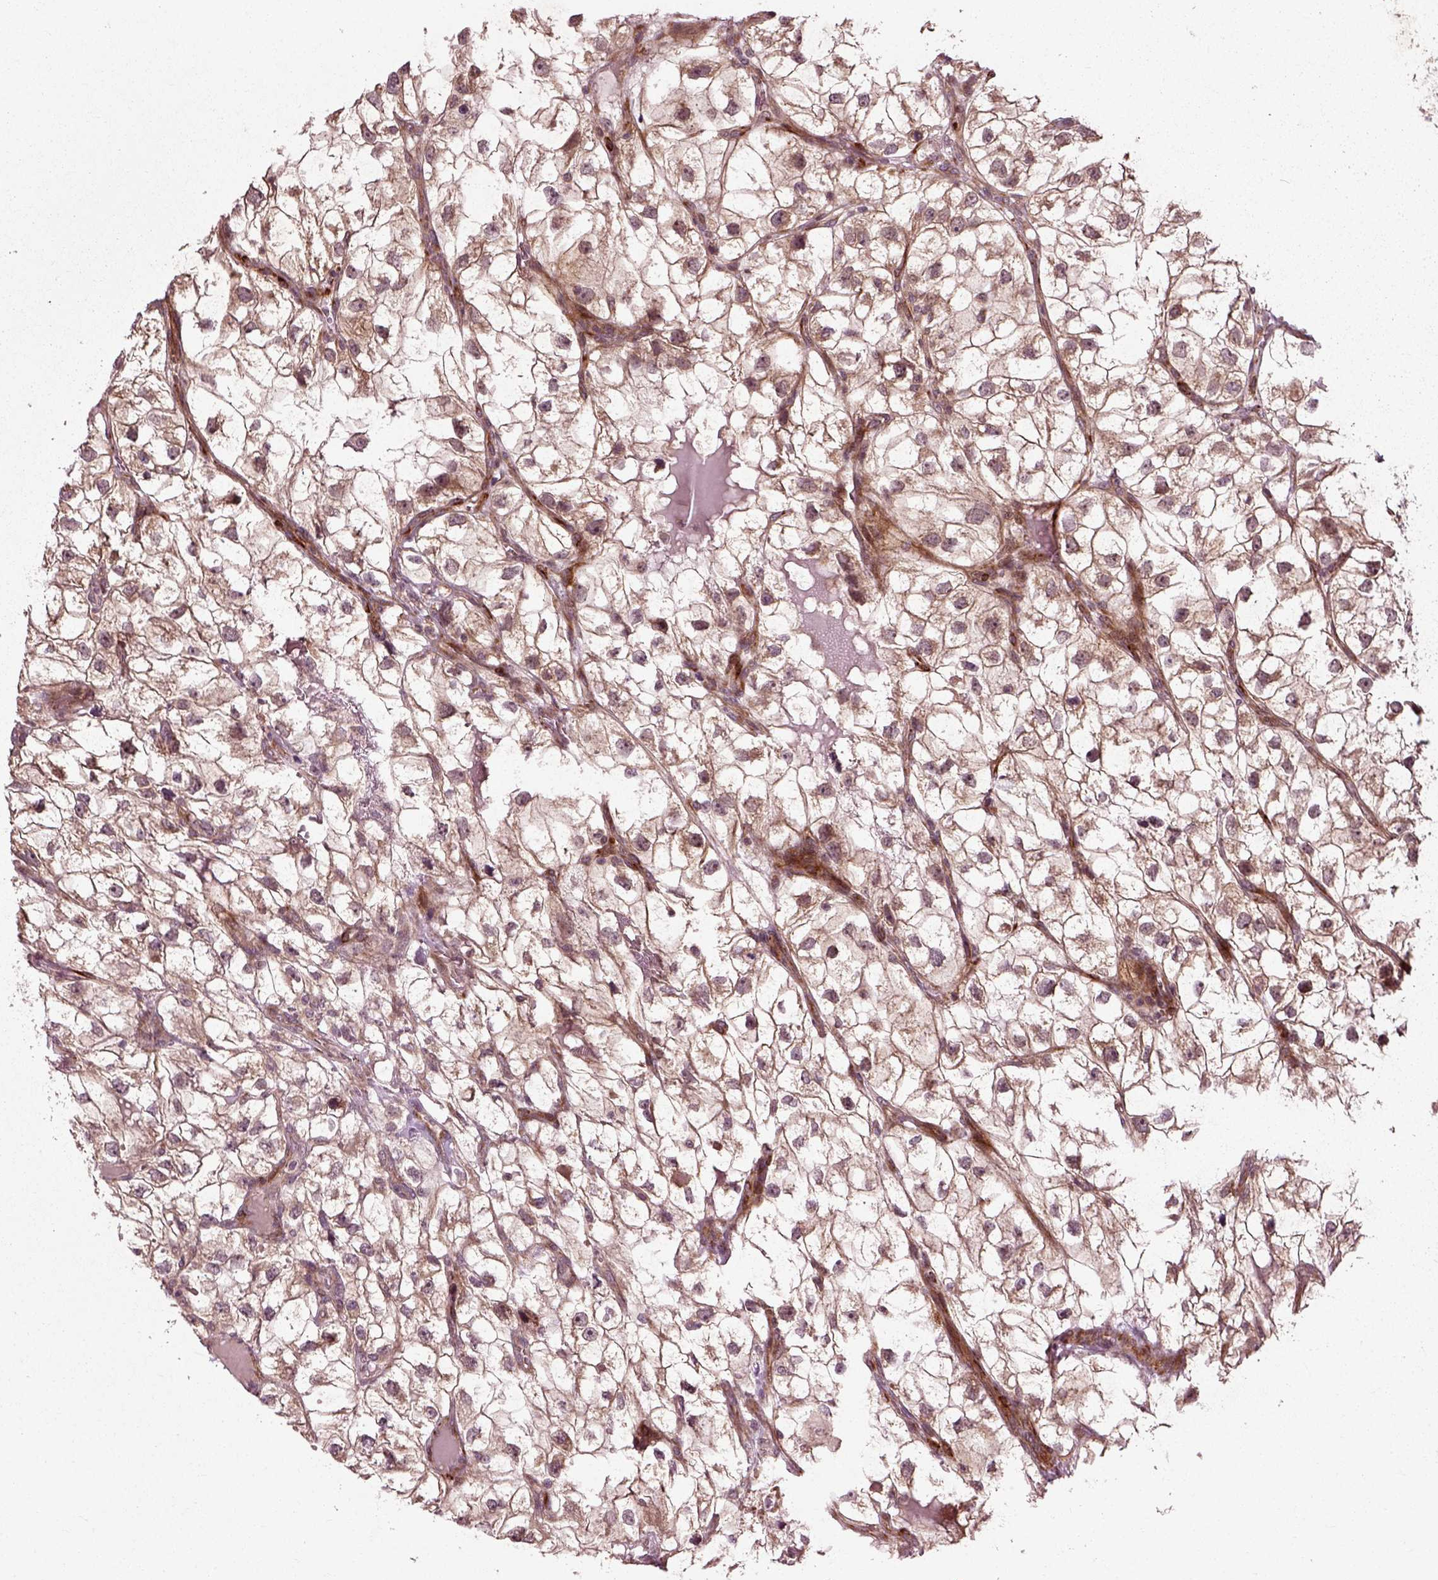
{"staining": {"intensity": "moderate", "quantity": ">75%", "location": "cytoplasmic/membranous"}, "tissue": "renal cancer", "cell_type": "Tumor cells", "image_type": "cancer", "snomed": [{"axis": "morphology", "description": "Adenocarcinoma, NOS"}, {"axis": "topography", "description": "Kidney"}], "caption": "A micrograph of human renal adenocarcinoma stained for a protein displays moderate cytoplasmic/membranous brown staining in tumor cells.", "gene": "PLCD3", "patient": {"sex": "male", "age": 59}}